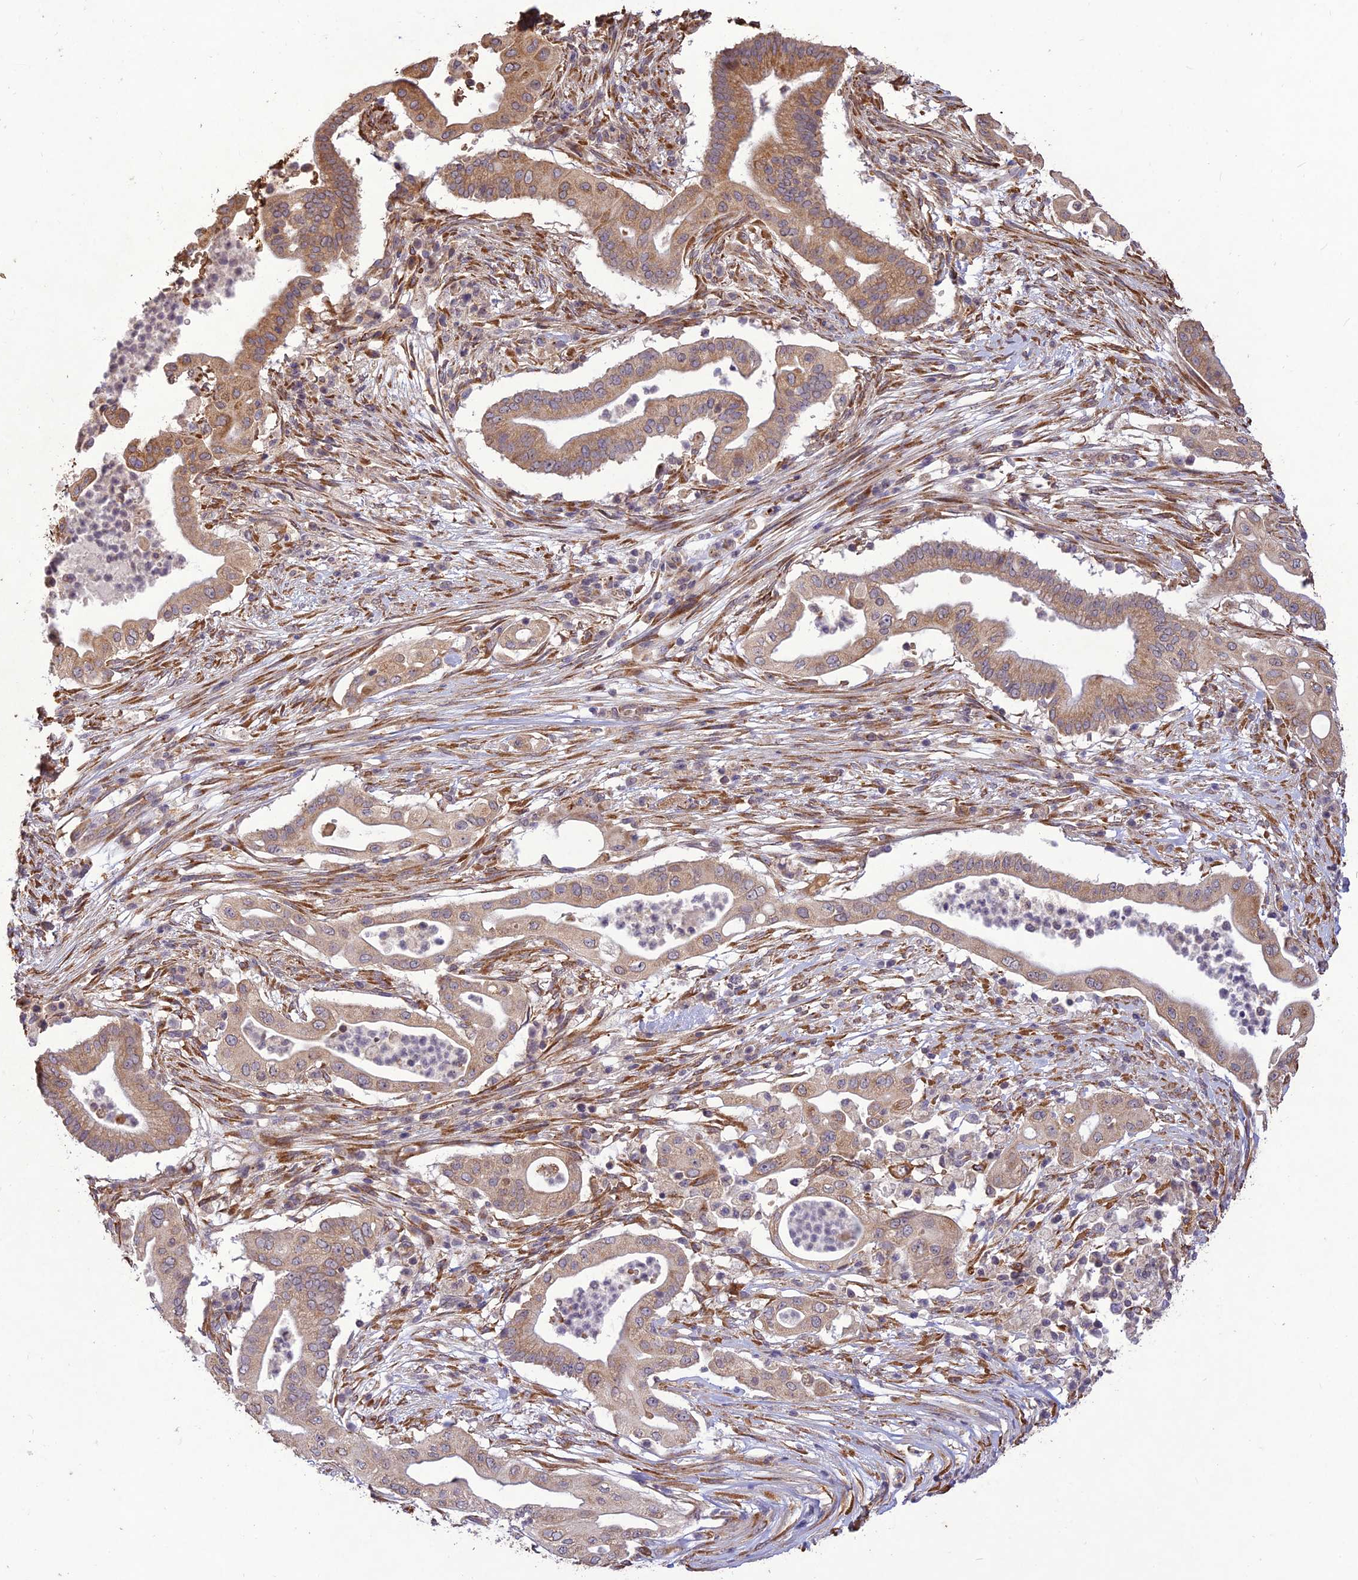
{"staining": {"intensity": "moderate", "quantity": ">75%", "location": "cytoplasmic/membranous"}, "tissue": "pancreatic cancer", "cell_type": "Tumor cells", "image_type": "cancer", "snomed": [{"axis": "morphology", "description": "Adenocarcinoma, NOS"}, {"axis": "topography", "description": "Pancreas"}], "caption": "Pancreatic cancer was stained to show a protein in brown. There is medium levels of moderate cytoplasmic/membranous staining in about >75% of tumor cells.", "gene": "PPP1R11", "patient": {"sex": "male", "age": 68}}